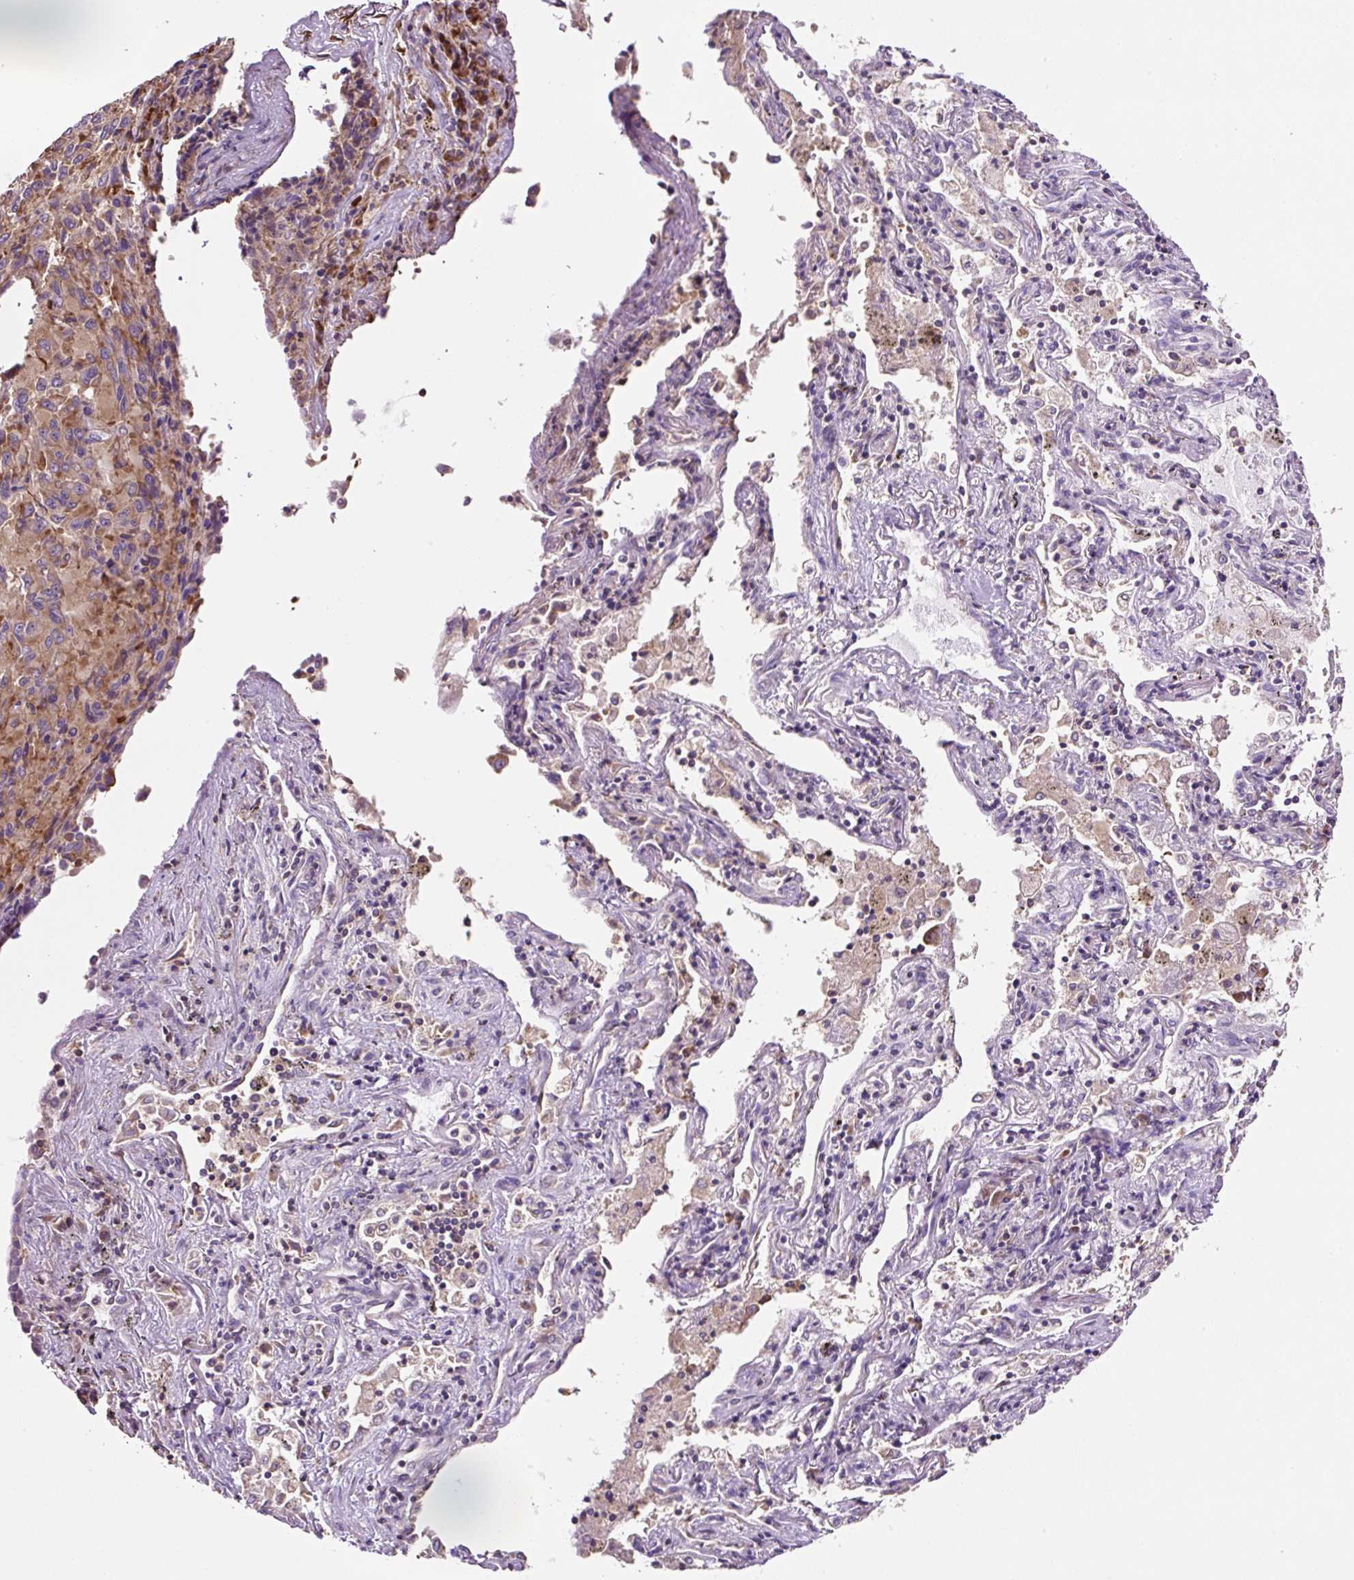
{"staining": {"intensity": "moderate", "quantity": "<25%", "location": "cytoplasmic/membranous"}, "tissue": "melanoma", "cell_type": "Tumor cells", "image_type": "cancer", "snomed": [{"axis": "morphology", "description": "Malignant melanoma, Metastatic site"}, {"axis": "topography", "description": "Lung"}], "caption": "This photomicrograph shows malignant melanoma (metastatic site) stained with immunohistochemistry (IHC) to label a protein in brown. The cytoplasmic/membranous of tumor cells show moderate positivity for the protein. Nuclei are counter-stained blue.", "gene": "RPS23", "patient": {"sex": "male", "age": 64}}